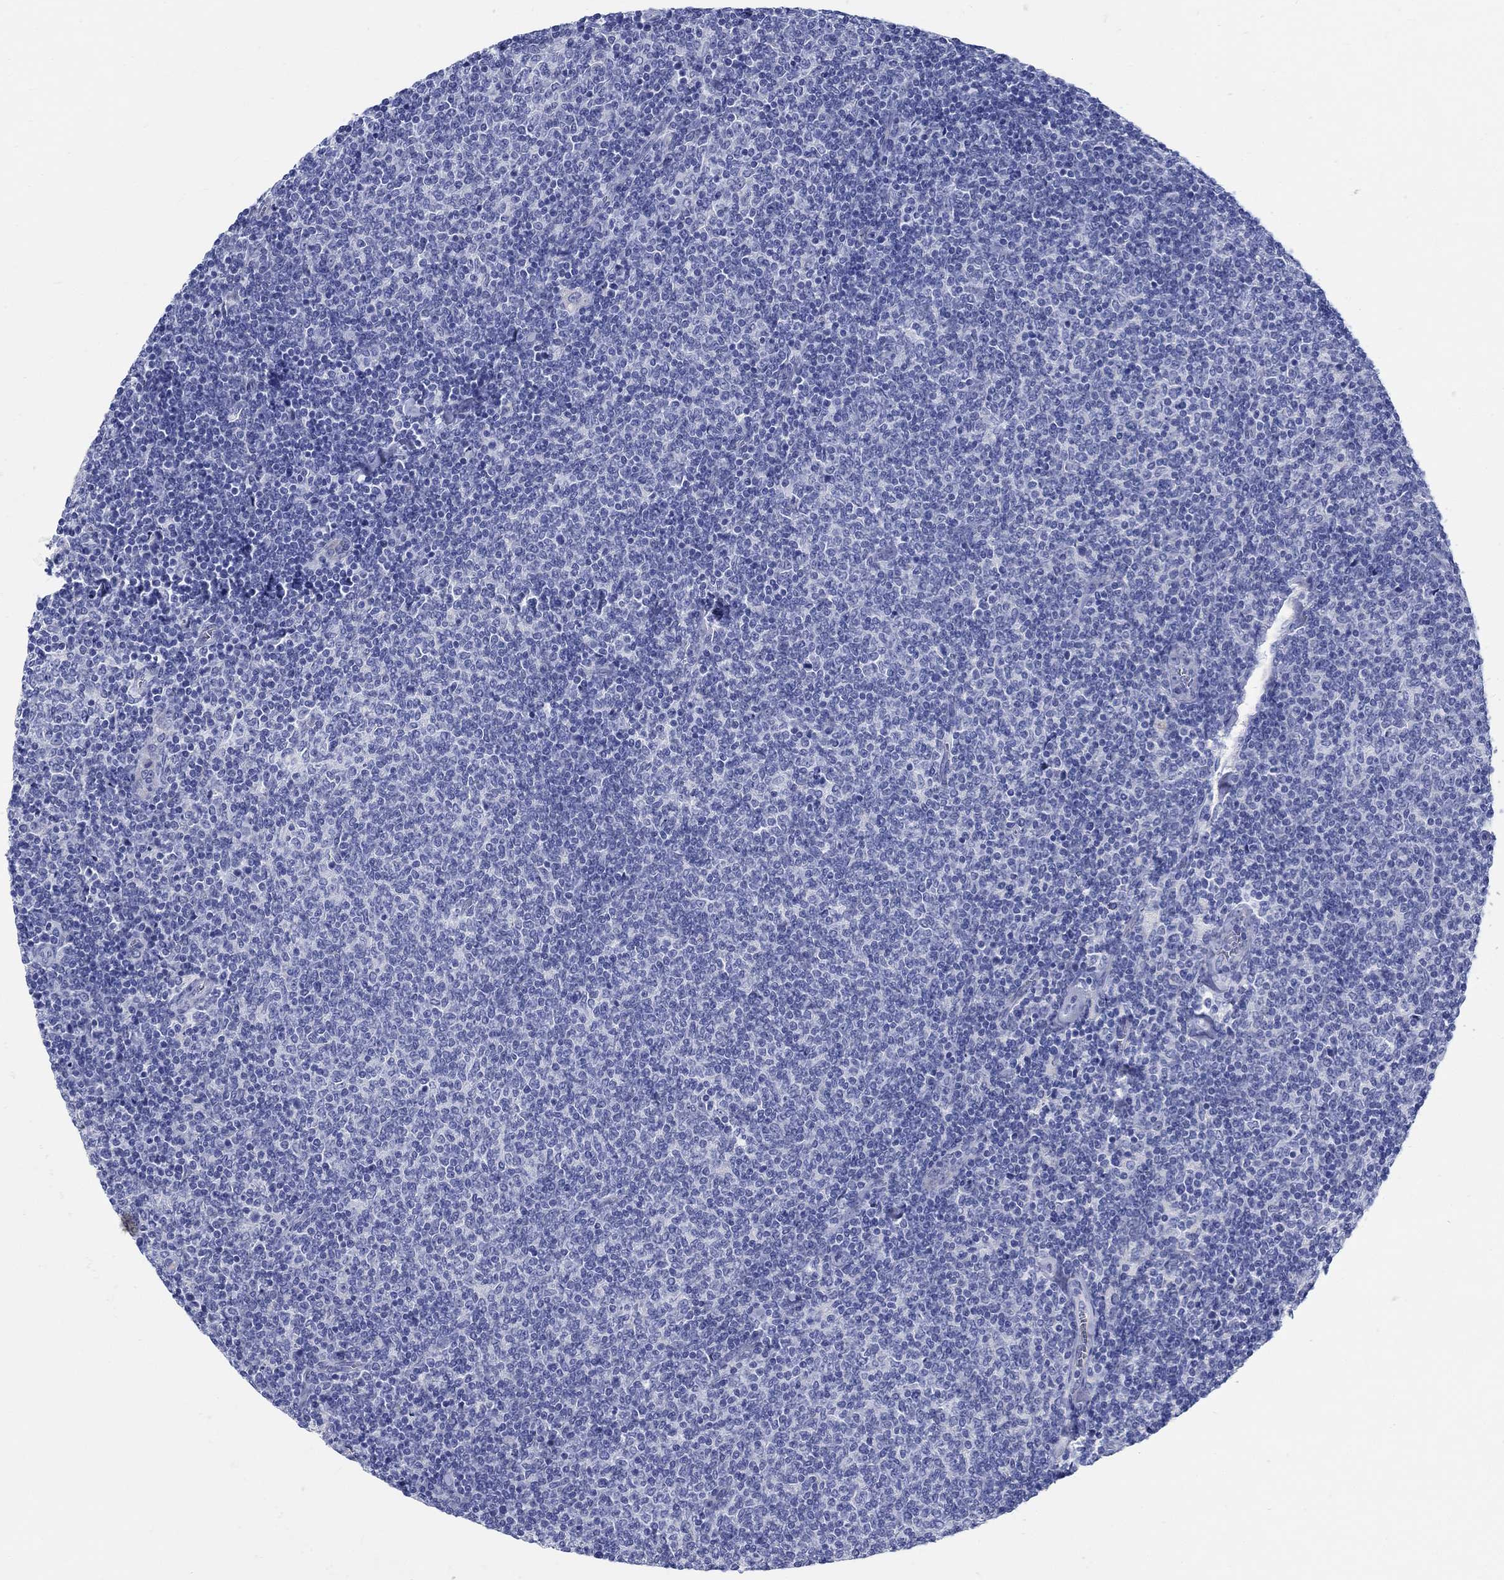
{"staining": {"intensity": "negative", "quantity": "none", "location": "none"}, "tissue": "lymphoma", "cell_type": "Tumor cells", "image_type": "cancer", "snomed": [{"axis": "morphology", "description": "Malignant lymphoma, non-Hodgkin's type, Low grade"}, {"axis": "topography", "description": "Lymph node"}], "caption": "Micrograph shows no protein staining in tumor cells of low-grade malignant lymphoma, non-Hodgkin's type tissue.", "gene": "RD3L", "patient": {"sex": "male", "age": 52}}